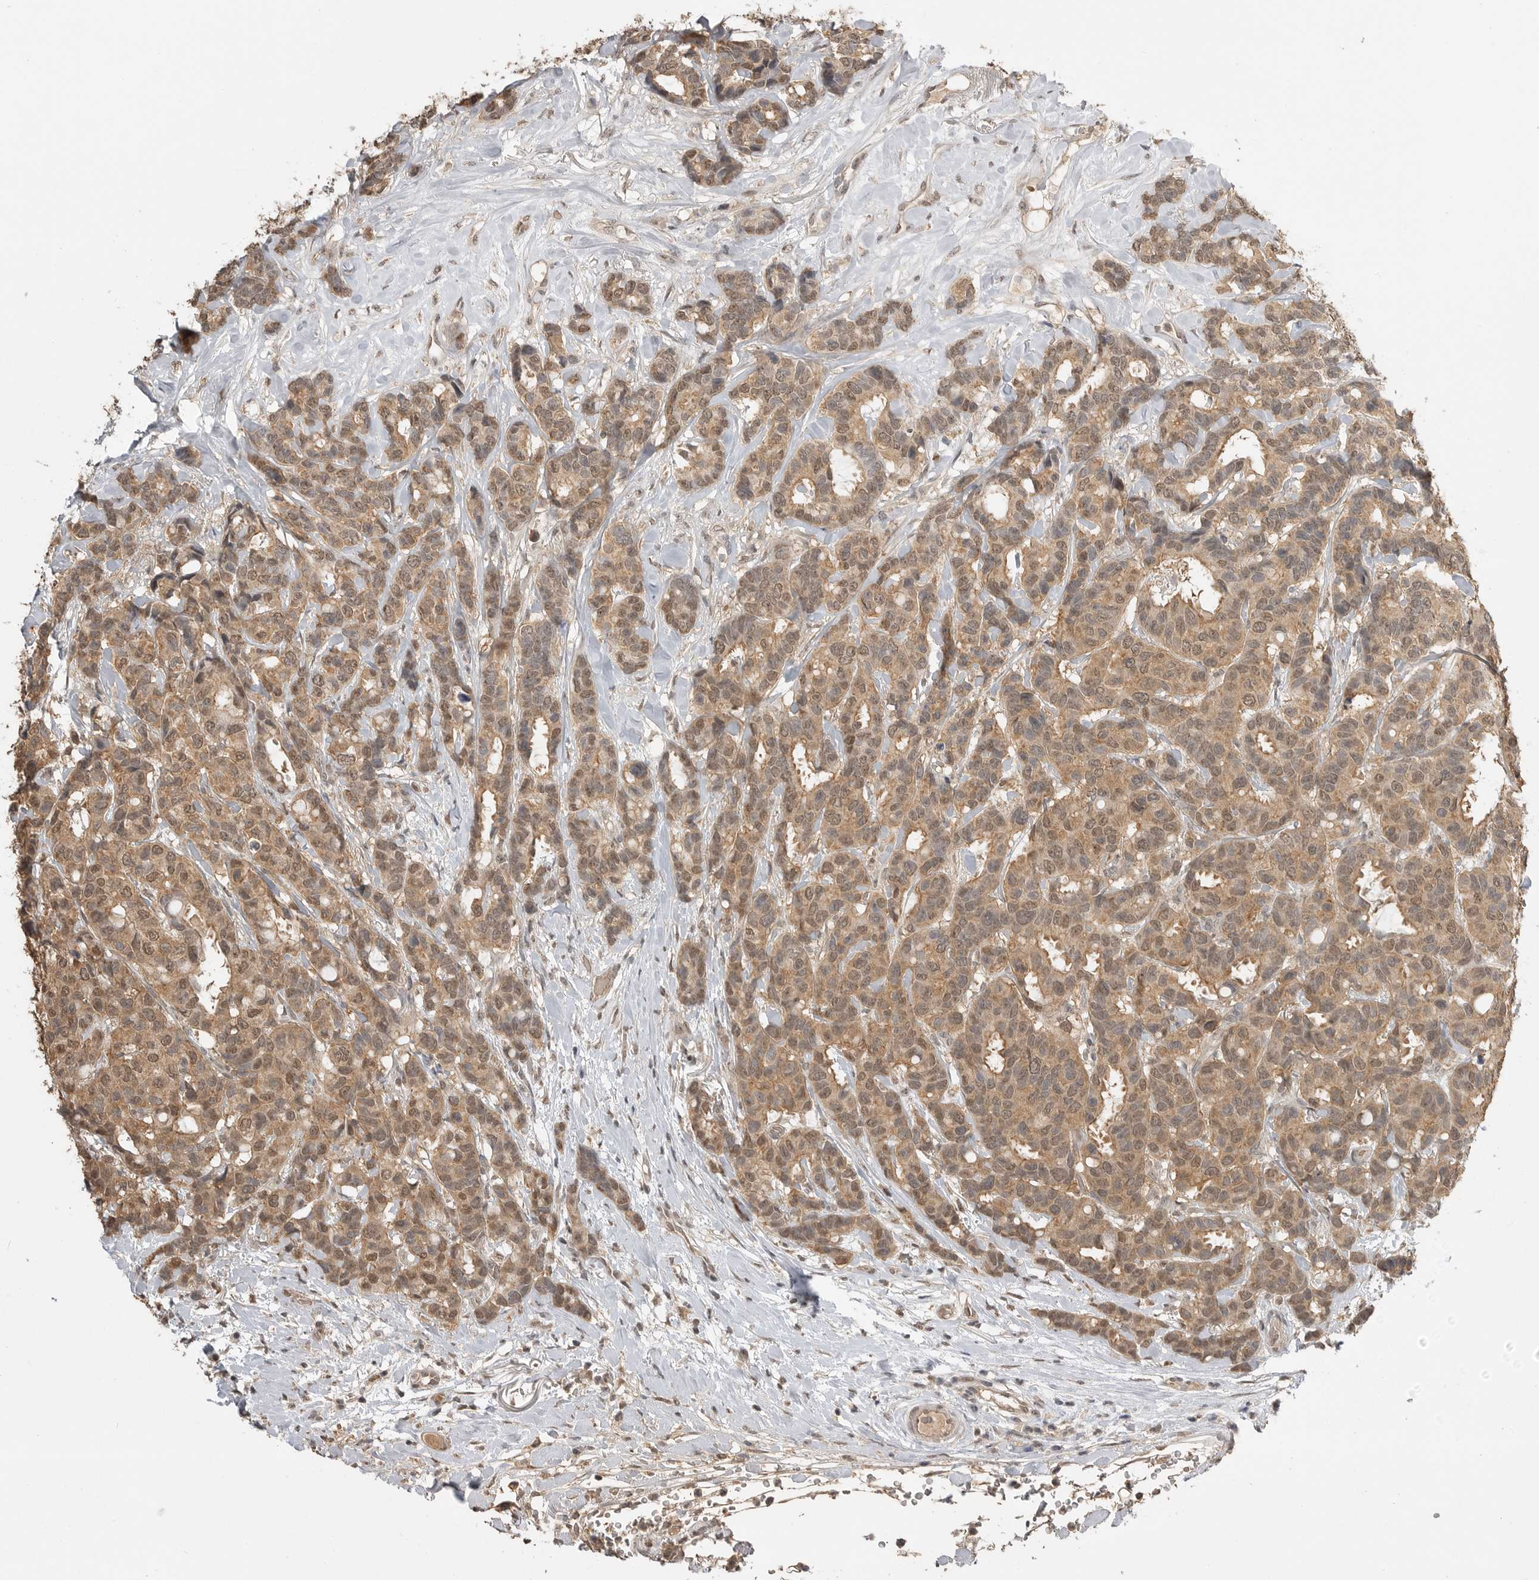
{"staining": {"intensity": "moderate", "quantity": ">75%", "location": "cytoplasmic/membranous"}, "tissue": "breast cancer", "cell_type": "Tumor cells", "image_type": "cancer", "snomed": [{"axis": "morphology", "description": "Duct carcinoma"}, {"axis": "topography", "description": "Breast"}], "caption": "Breast cancer was stained to show a protein in brown. There is medium levels of moderate cytoplasmic/membranous staining in about >75% of tumor cells. (DAB IHC, brown staining for protein, blue staining for nuclei).", "gene": "ASPSCR1", "patient": {"sex": "female", "age": 87}}